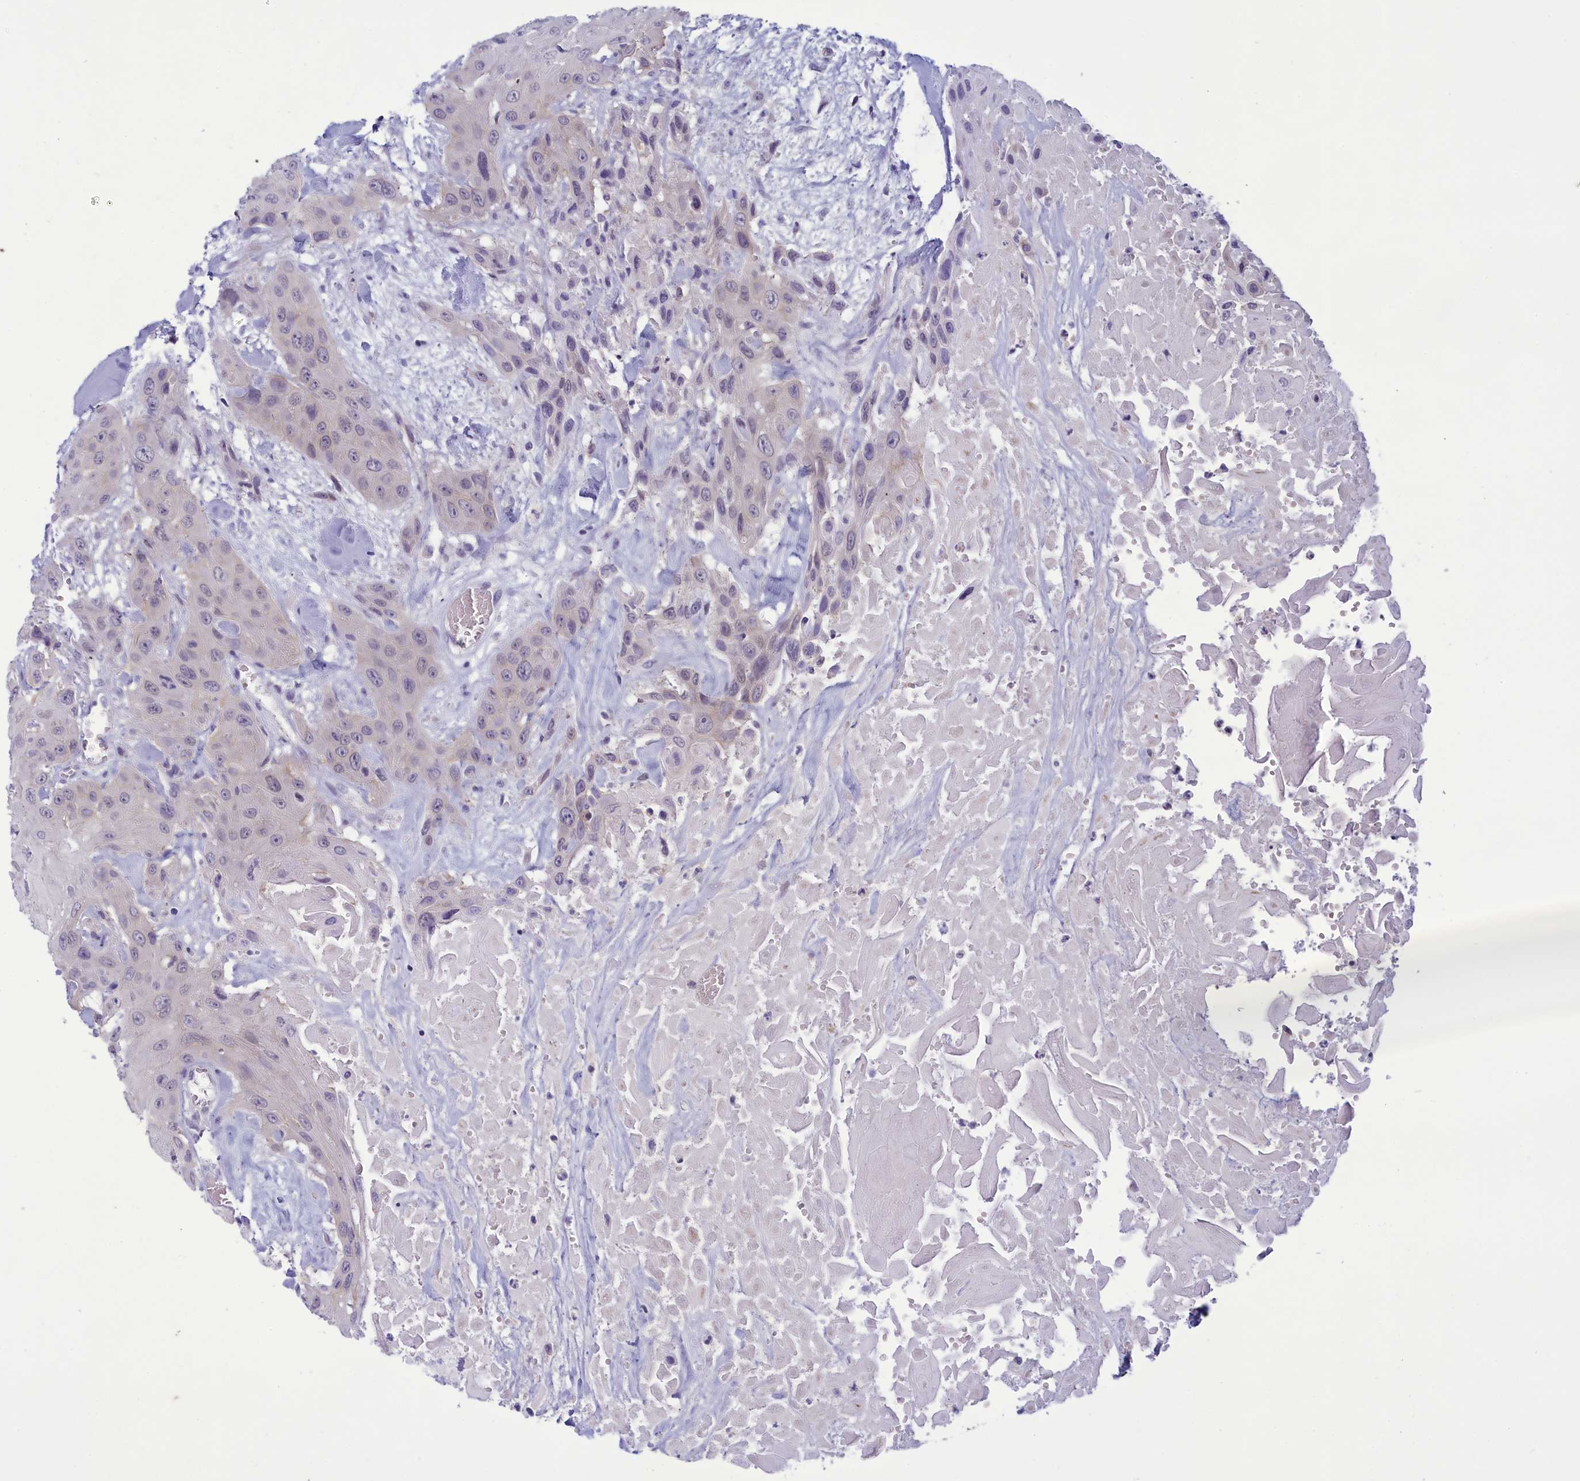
{"staining": {"intensity": "weak", "quantity": "<25%", "location": "cytoplasmic/membranous"}, "tissue": "head and neck cancer", "cell_type": "Tumor cells", "image_type": "cancer", "snomed": [{"axis": "morphology", "description": "Squamous cell carcinoma, NOS"}, {"axis": "topography", "description": "Head-Neck"}], "caption": "Head and neck squamous cell carcinoma was stained to show a protein in brown. There is no significant staining in tumor cells. (DAB (3,3'-diaminobenzidine) immunohistochemistry visualized using brightfield microscopy, high magnification).", "gene": "CORO2A", "patient": {"sex": "male", "age": 81}}